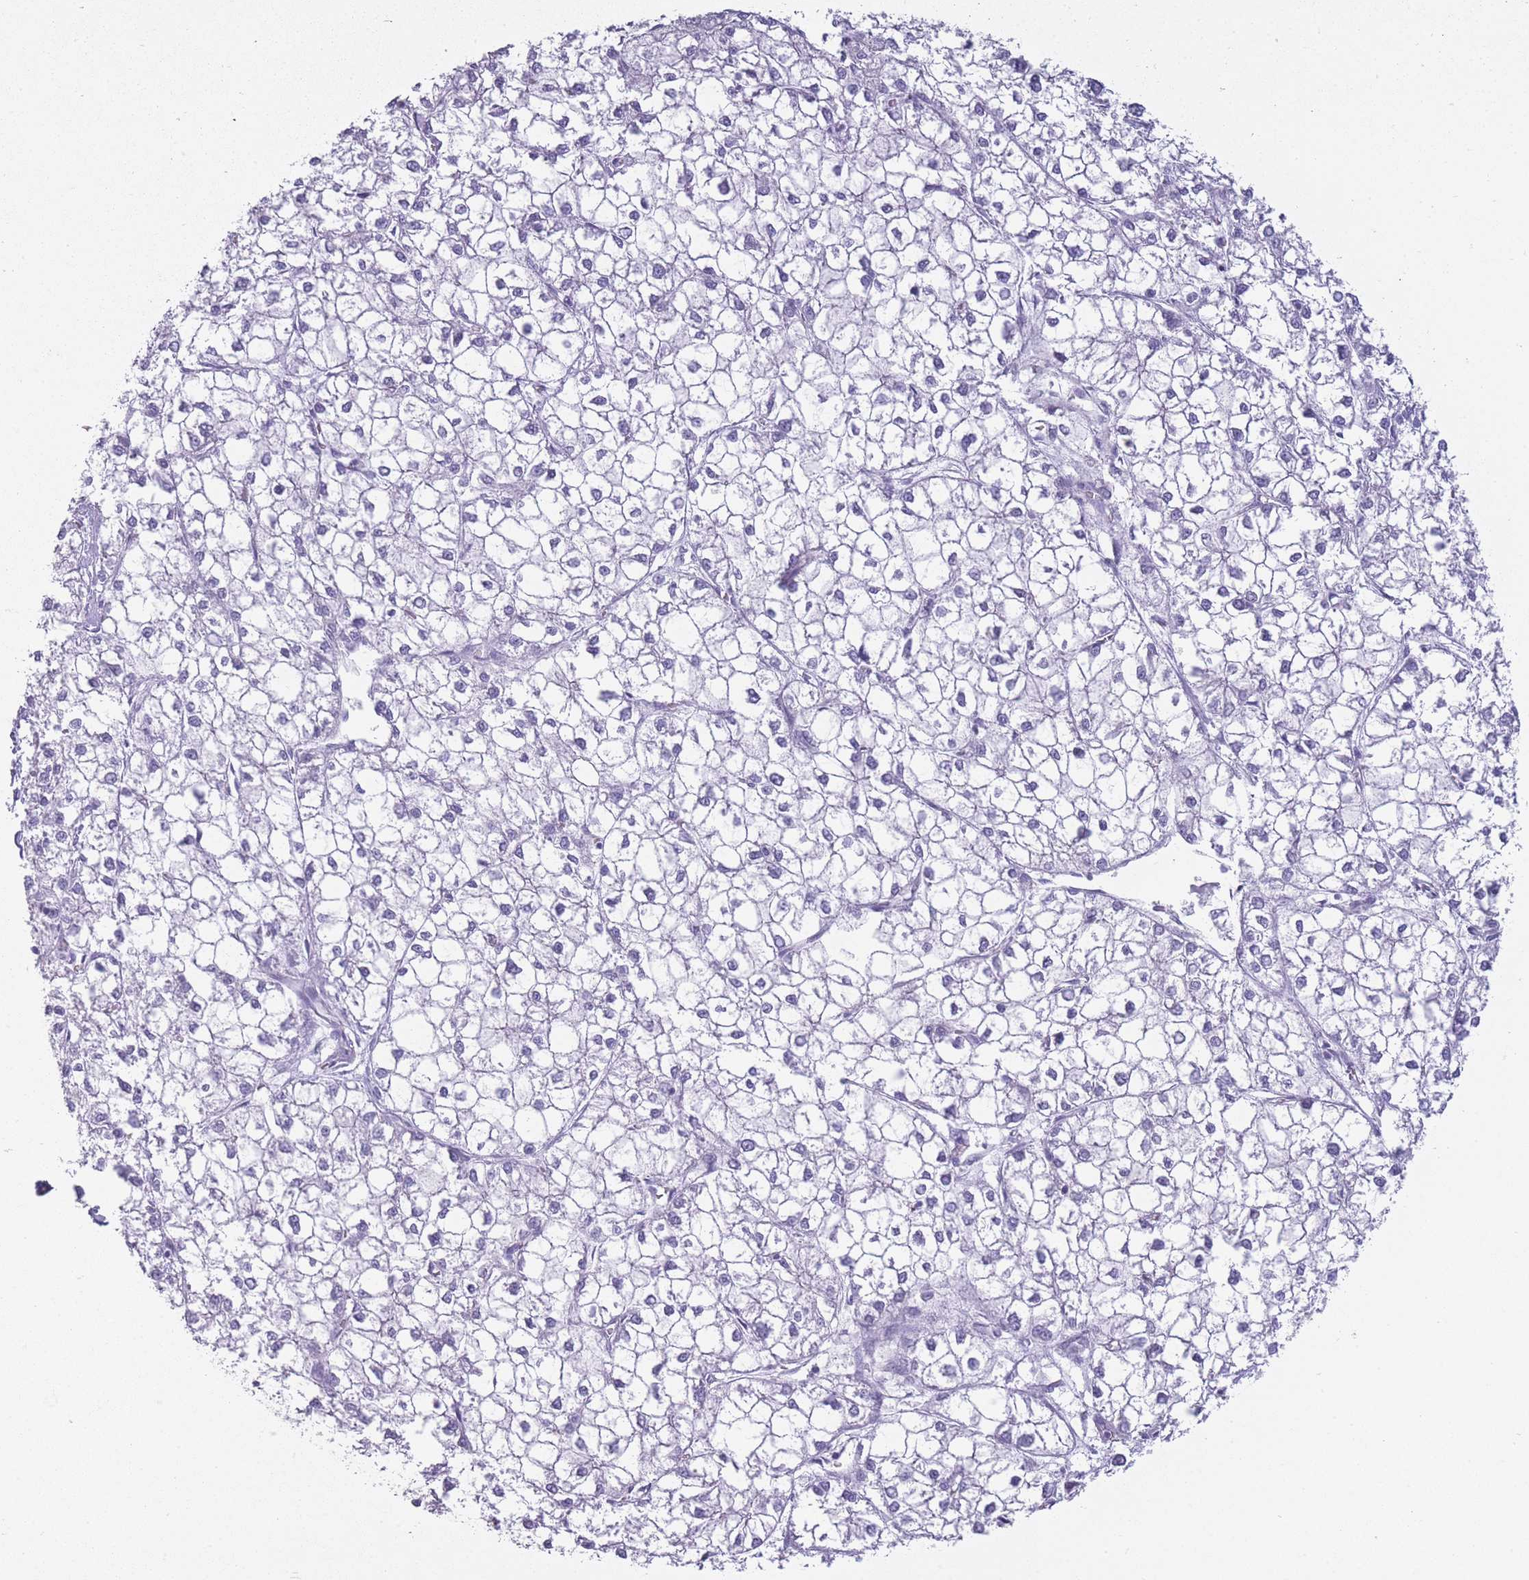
{"staining": {"intensity": "negative", "quantity": "none", "location": "none"}, "tissue": "liver cancer", "cell_type": "Tumor cells", "image_type": "cancer", "snomed": [{"axis": "morphology", "description": "Carcinoma, Hepatocellular, NOS"}, {"axis": "topography", "description": "Liver"}], "caption": "Human liver hepatocellular carcinoma stained for a protein using immunohistochemistry (IHC) shows no staining in tumor cells.", "gene": "DCANP1", "patient": {"sex": "female", "age": 43}}